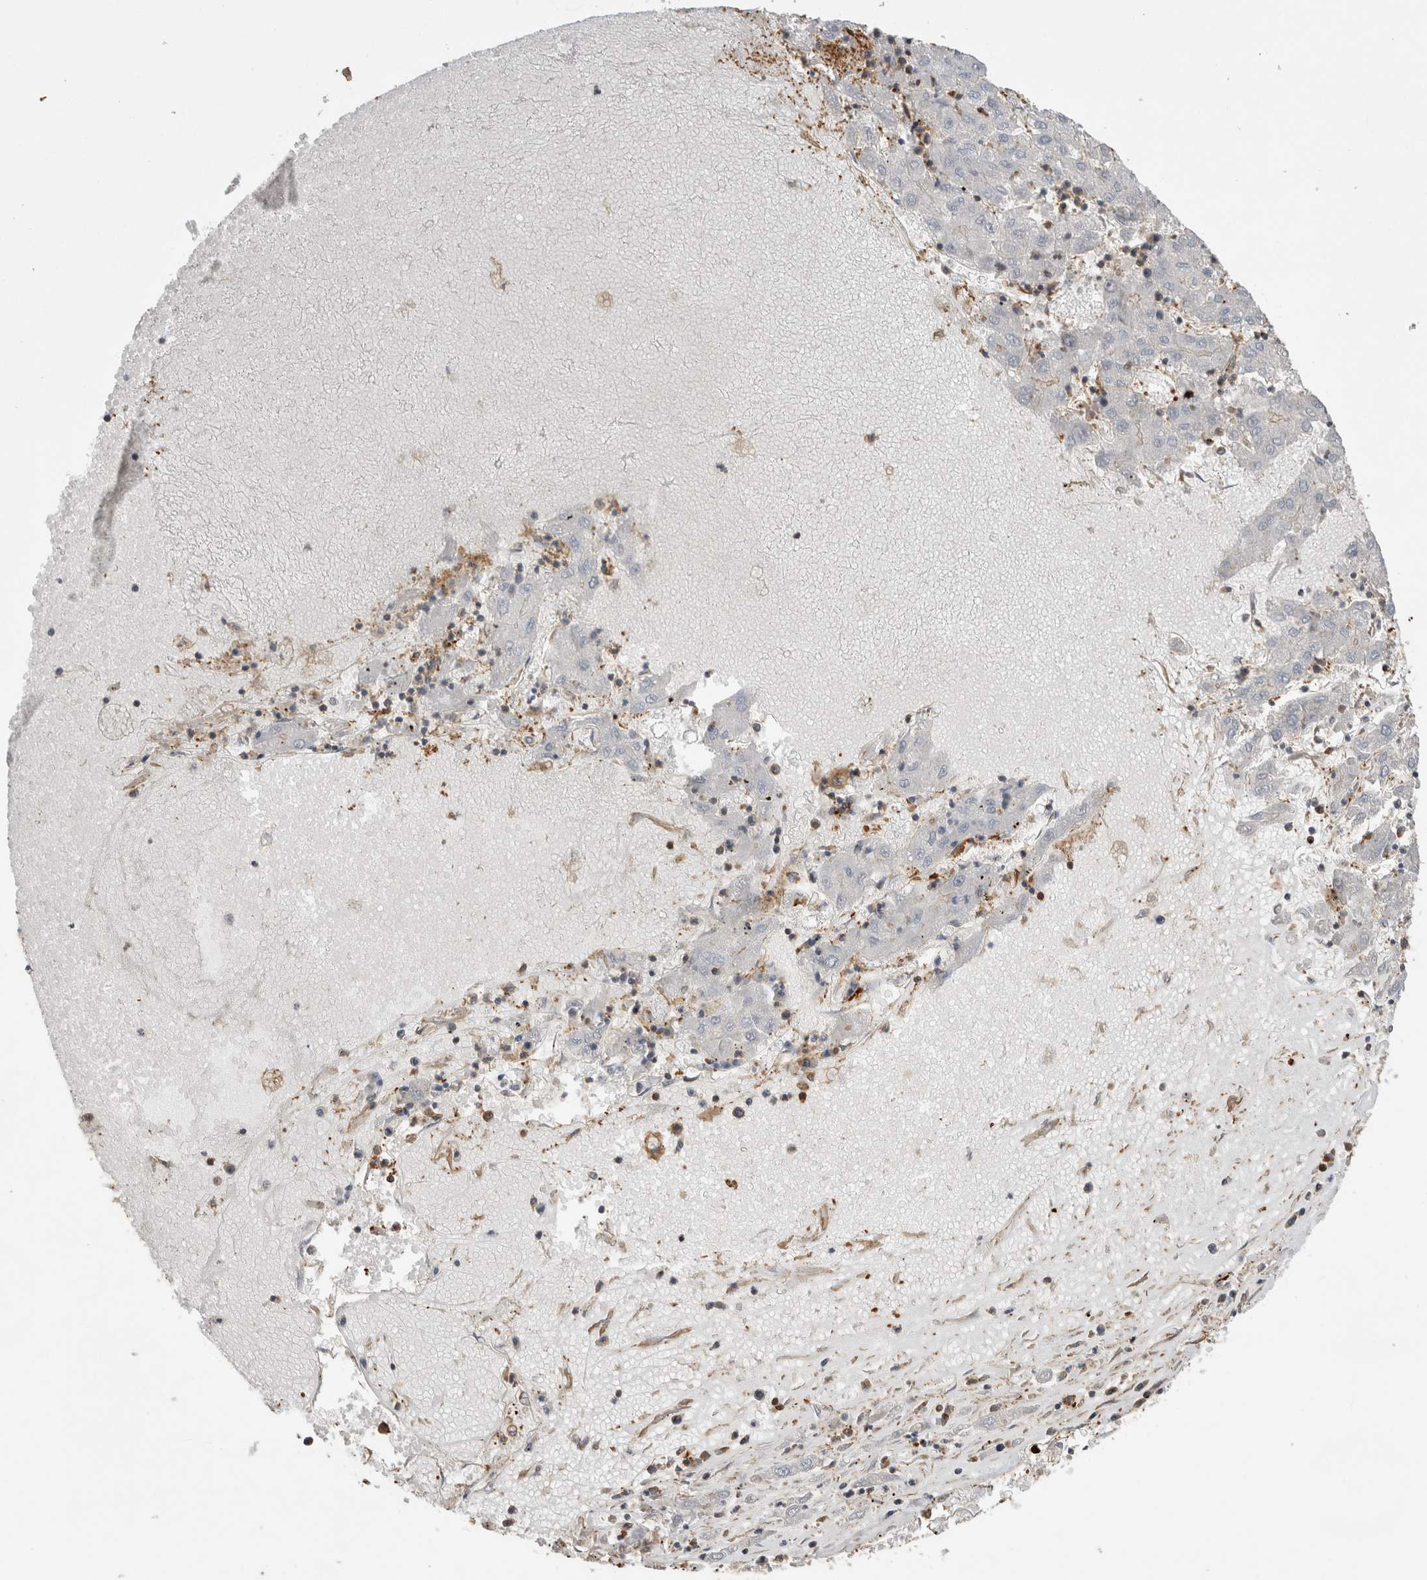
{"staining": {"intensity": "negative", "quantity": "none", "location": "none"}, "tissue": "liver cancer", "cell_type": "Tumor cells", "image_type": "cancer", "snomed": [{"axis": "morphology", "description": "Carcinoma, Hepatocellular, NOS"}, {"axis": "topography", "description": "Liver"}], "caption": "Liver cancer (hepatocellular carcinoma) was stained to show a protein in brown. There is no significant expression in tumor cells.", "gene": "GPER1", "patient": {"sex": "male", "age": 72}}